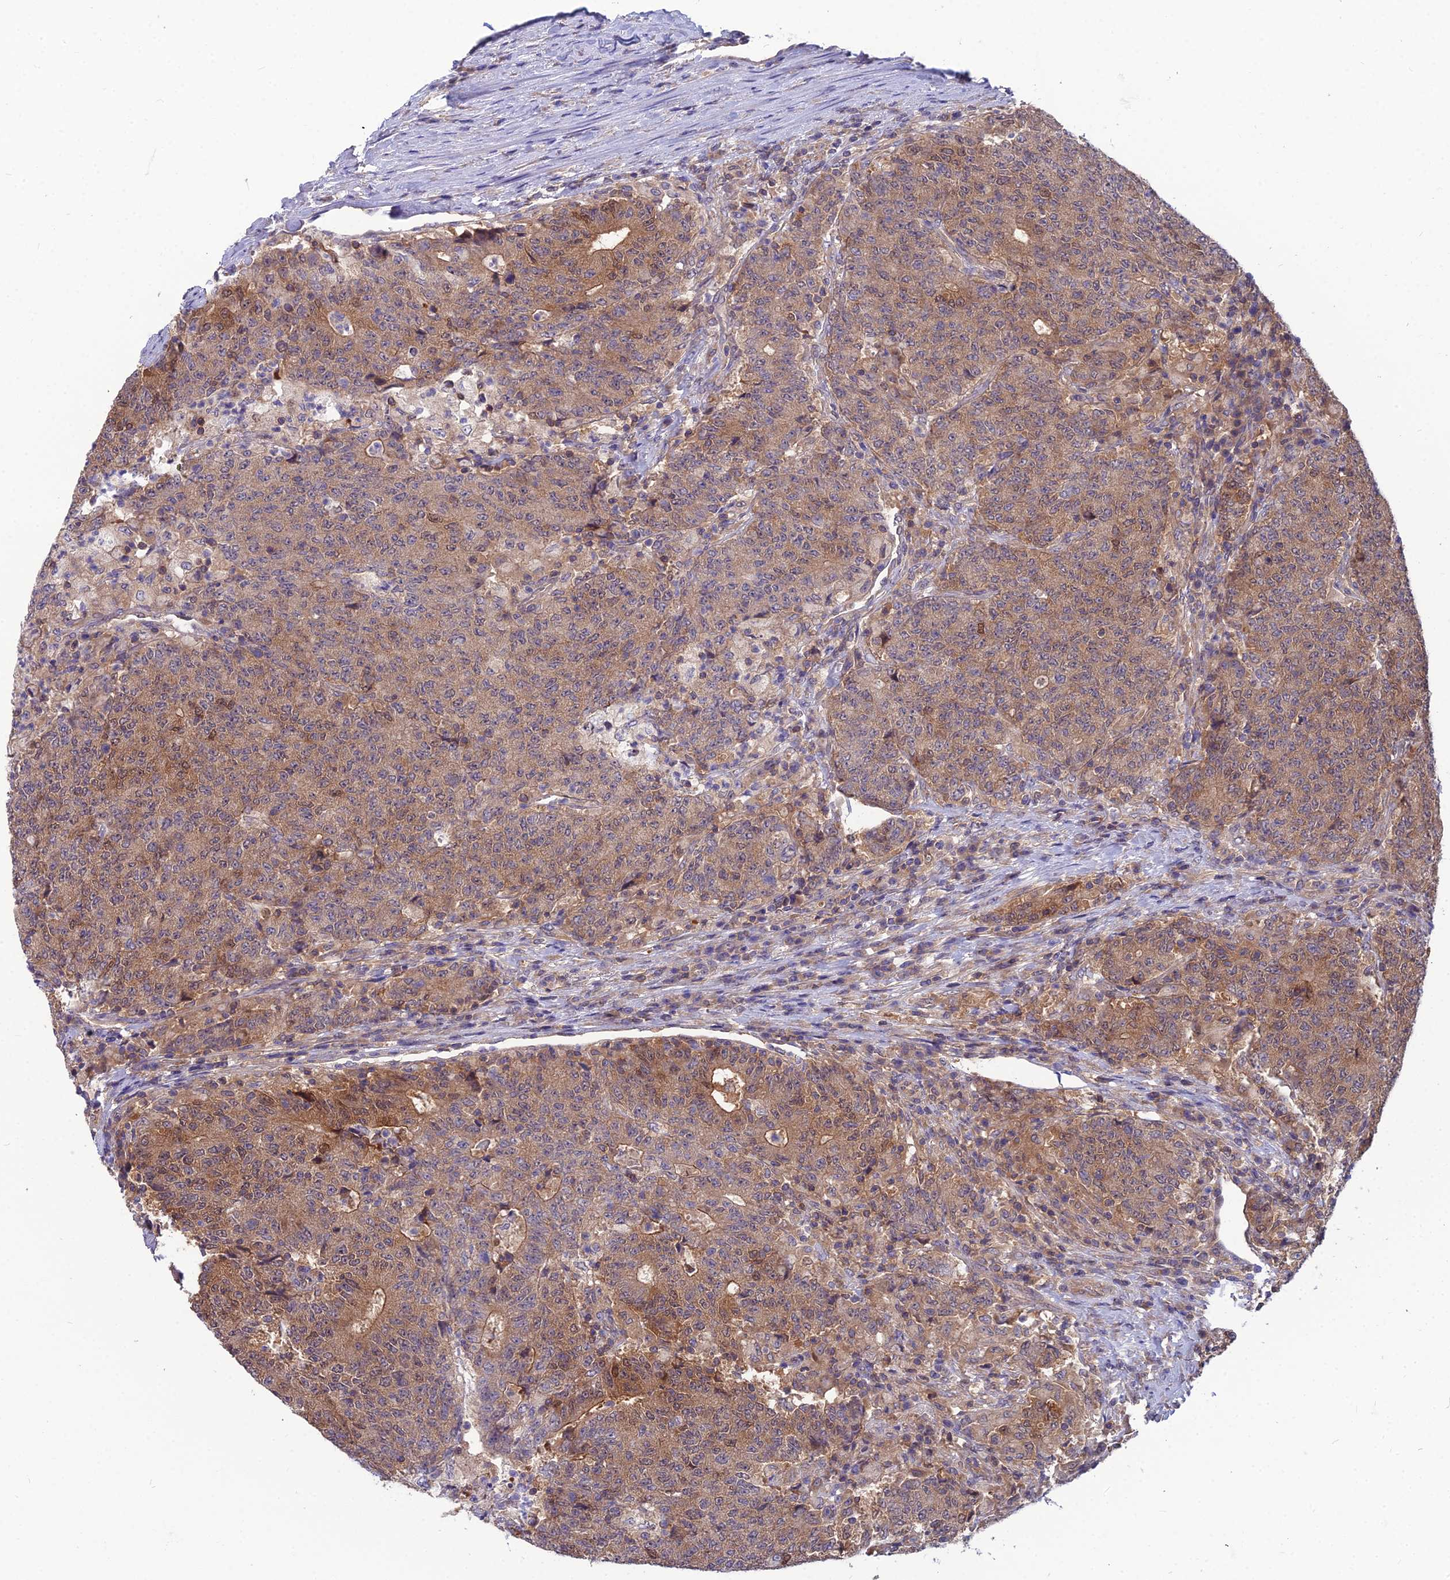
{"staining": {"intensity": "moderate", "quantity": ">75%", "location": "cytoplasmic/membranous"}, "tissue": "colorectal cancer", "cell_type": "Tumor cells", "image_type": "cancer", "snomed": [{"axis": "morphology", "description": "Adenocarcinoma, NOS"}, {"axis": "topography", "description": "Colon"}], "caption": "The photomicrograph reveals staining of adenocarcinoma (colorectal), revealing moderate cytoplasmic/membranous protein staining (brown color) within tumor cells.", "gene": "MVD", "patient": {"sex": "female", "age": 75}}